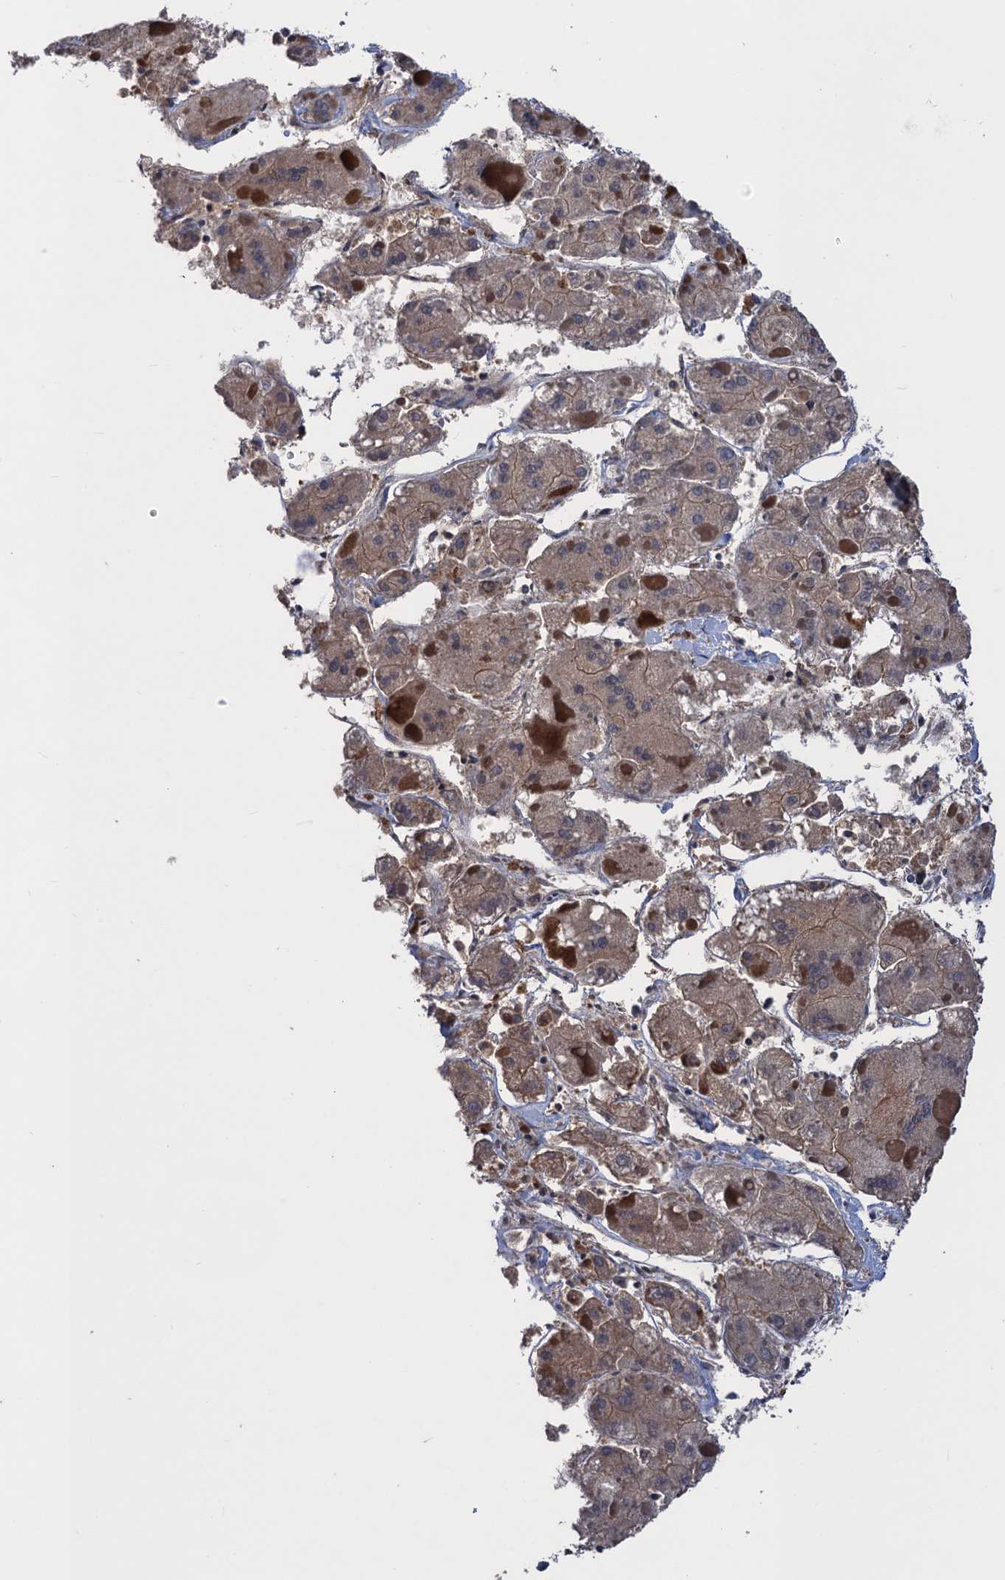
{"staining": {"intensity": "weak", "quantity": "25%-75%", "location": "cytoplasmic/membranous"}, "tissue": "liver cancer", "cell_type": "Tumor cells", "image_type": "cancer", "snomed": [{"axis": "morphology", "description": "Carcinoma, Hepatocellular, NOS"}, {"axis": "topography", "description": "Liver"}], "caption": "The image exhibits a brown stain indicating the presence of a protein in the cytoplasmic/membranous of tumor cells in liver cancer.", "gene": "DGKA", "patient": {"sex": "female", "age": 73}}